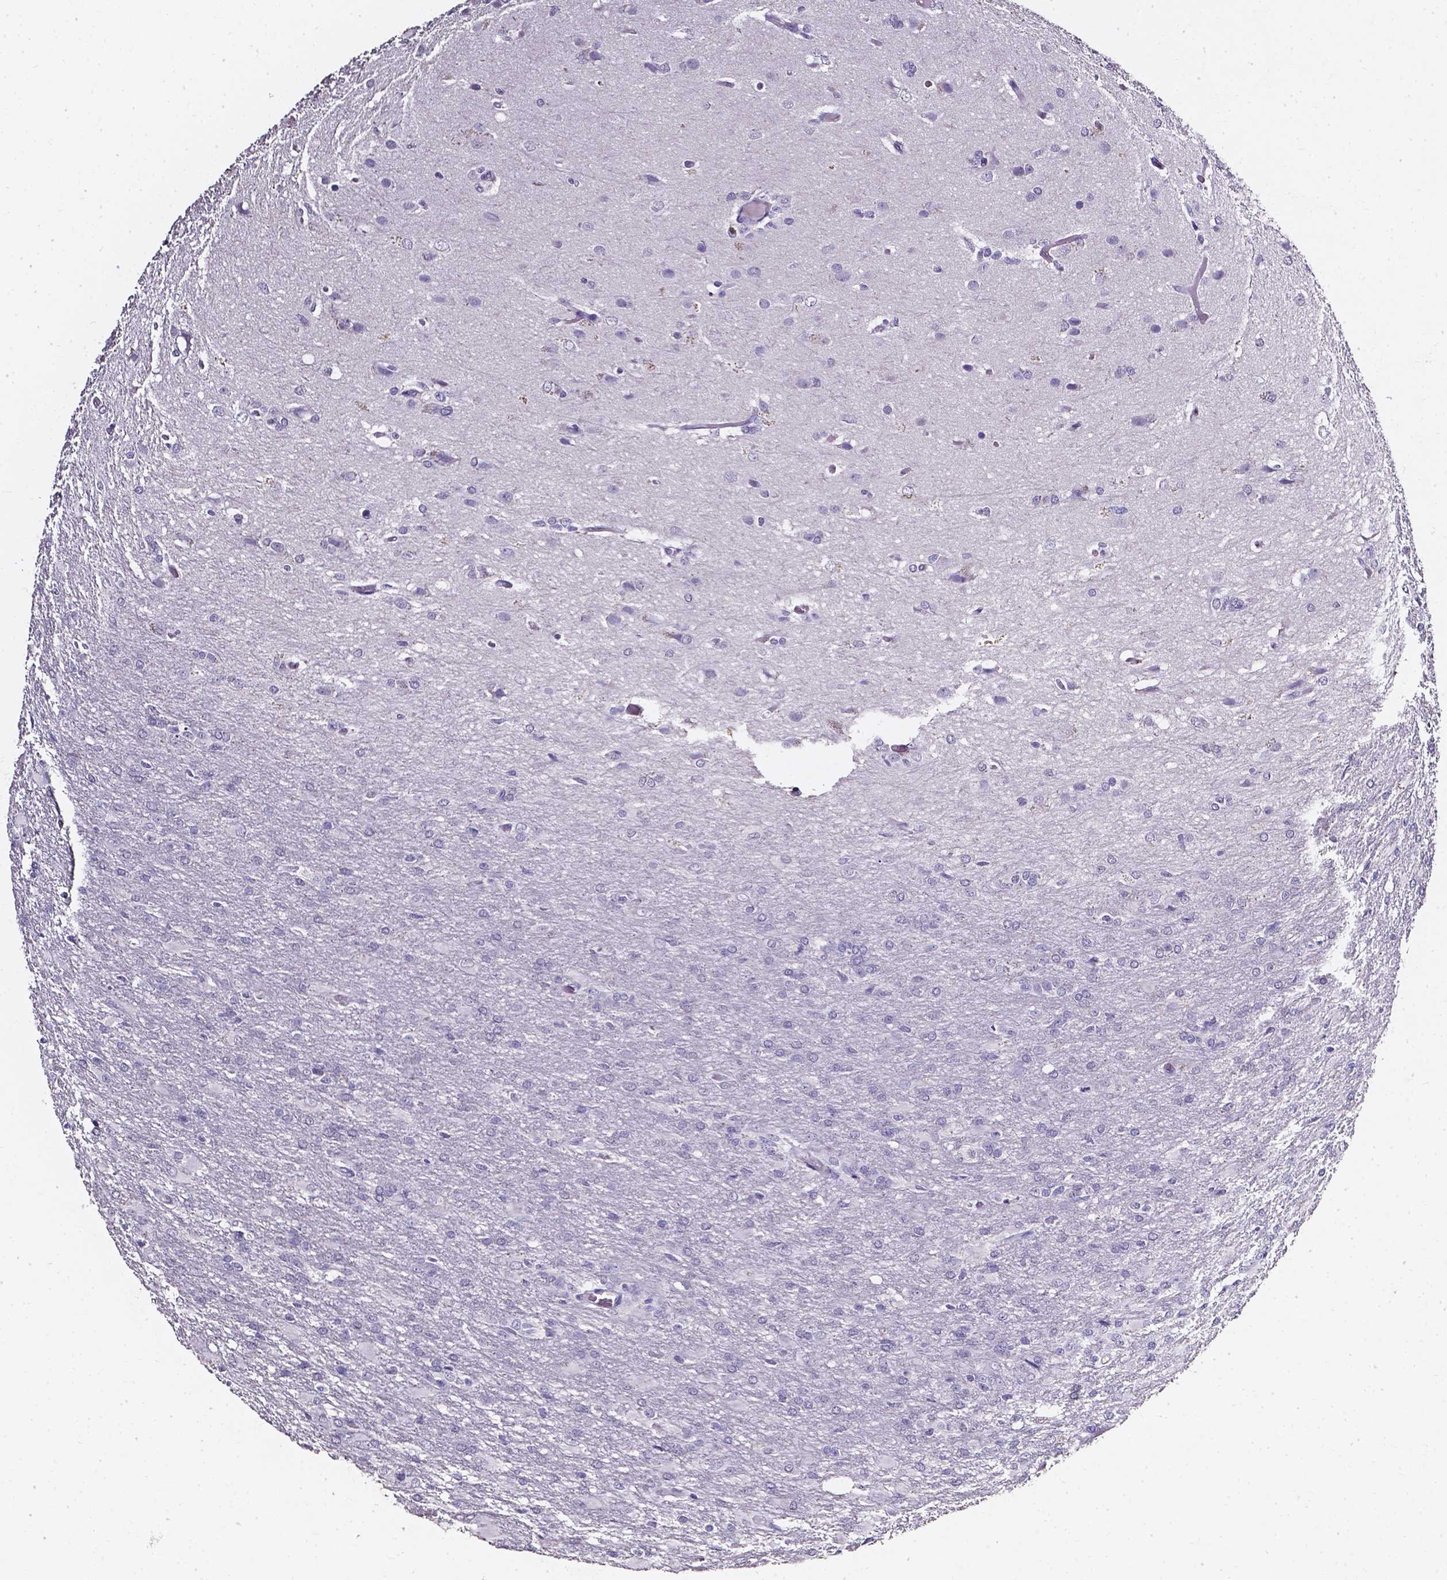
{"staining": {"intensity": "negative", "quantity": "none", "location": "none"}, "tissue": "glioma", "cell_type": "Tumor cells", "image_type": "cancer", "snomed": [{"axis": "morphology", "description": "Glioma, malignant, High grade"}, {"axis": "topography", "description": "Brain"}], "caption": "Human malignant high-grade glioma stained for a protein using immunohistochemistry reveals no staining in tumor cells.", "gene": "AKR1B10", "patient": {"sex": "male", "age": 68}}